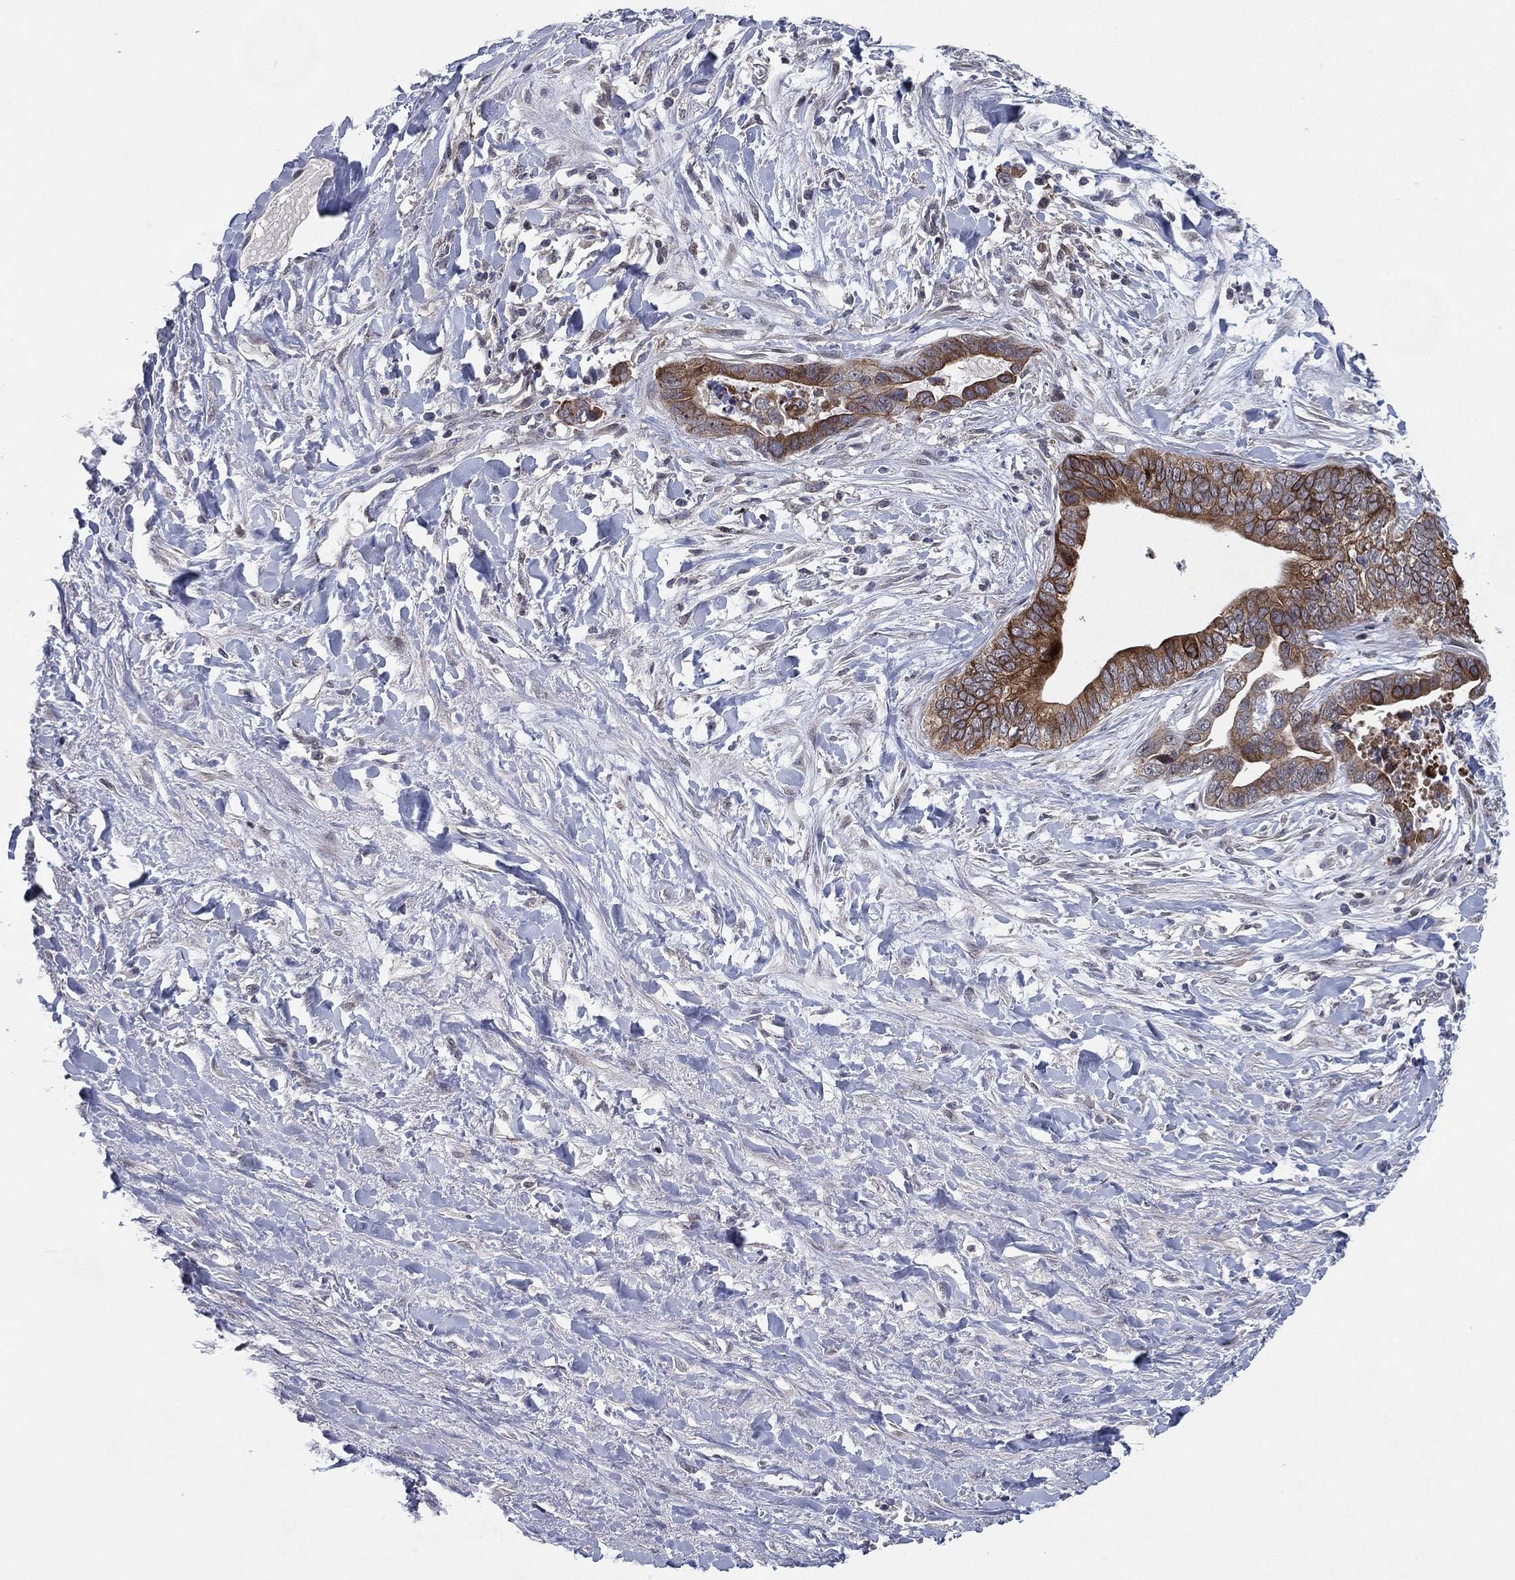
{"staining": {"intensity": "moderate", "quantity": "25%-75%", "location": "cytoplasmic/membranous"}, "tissue": "liver cancer", "cell_type": "Tumor cells", "image_type": "cancer", "snomed": [{"axis": "morphology", "description": "Cholangiocarcinoma"}, {"axis": "topography", "description": "Liver"}], "caption": "A medium amount of moderate cytoplasmic/membranous staining is appreciated in about 25%-75% of tumor cells in liver cancer tissue.", "gene": "KAT14", "patient": {"sex": "female", "age": 79}}